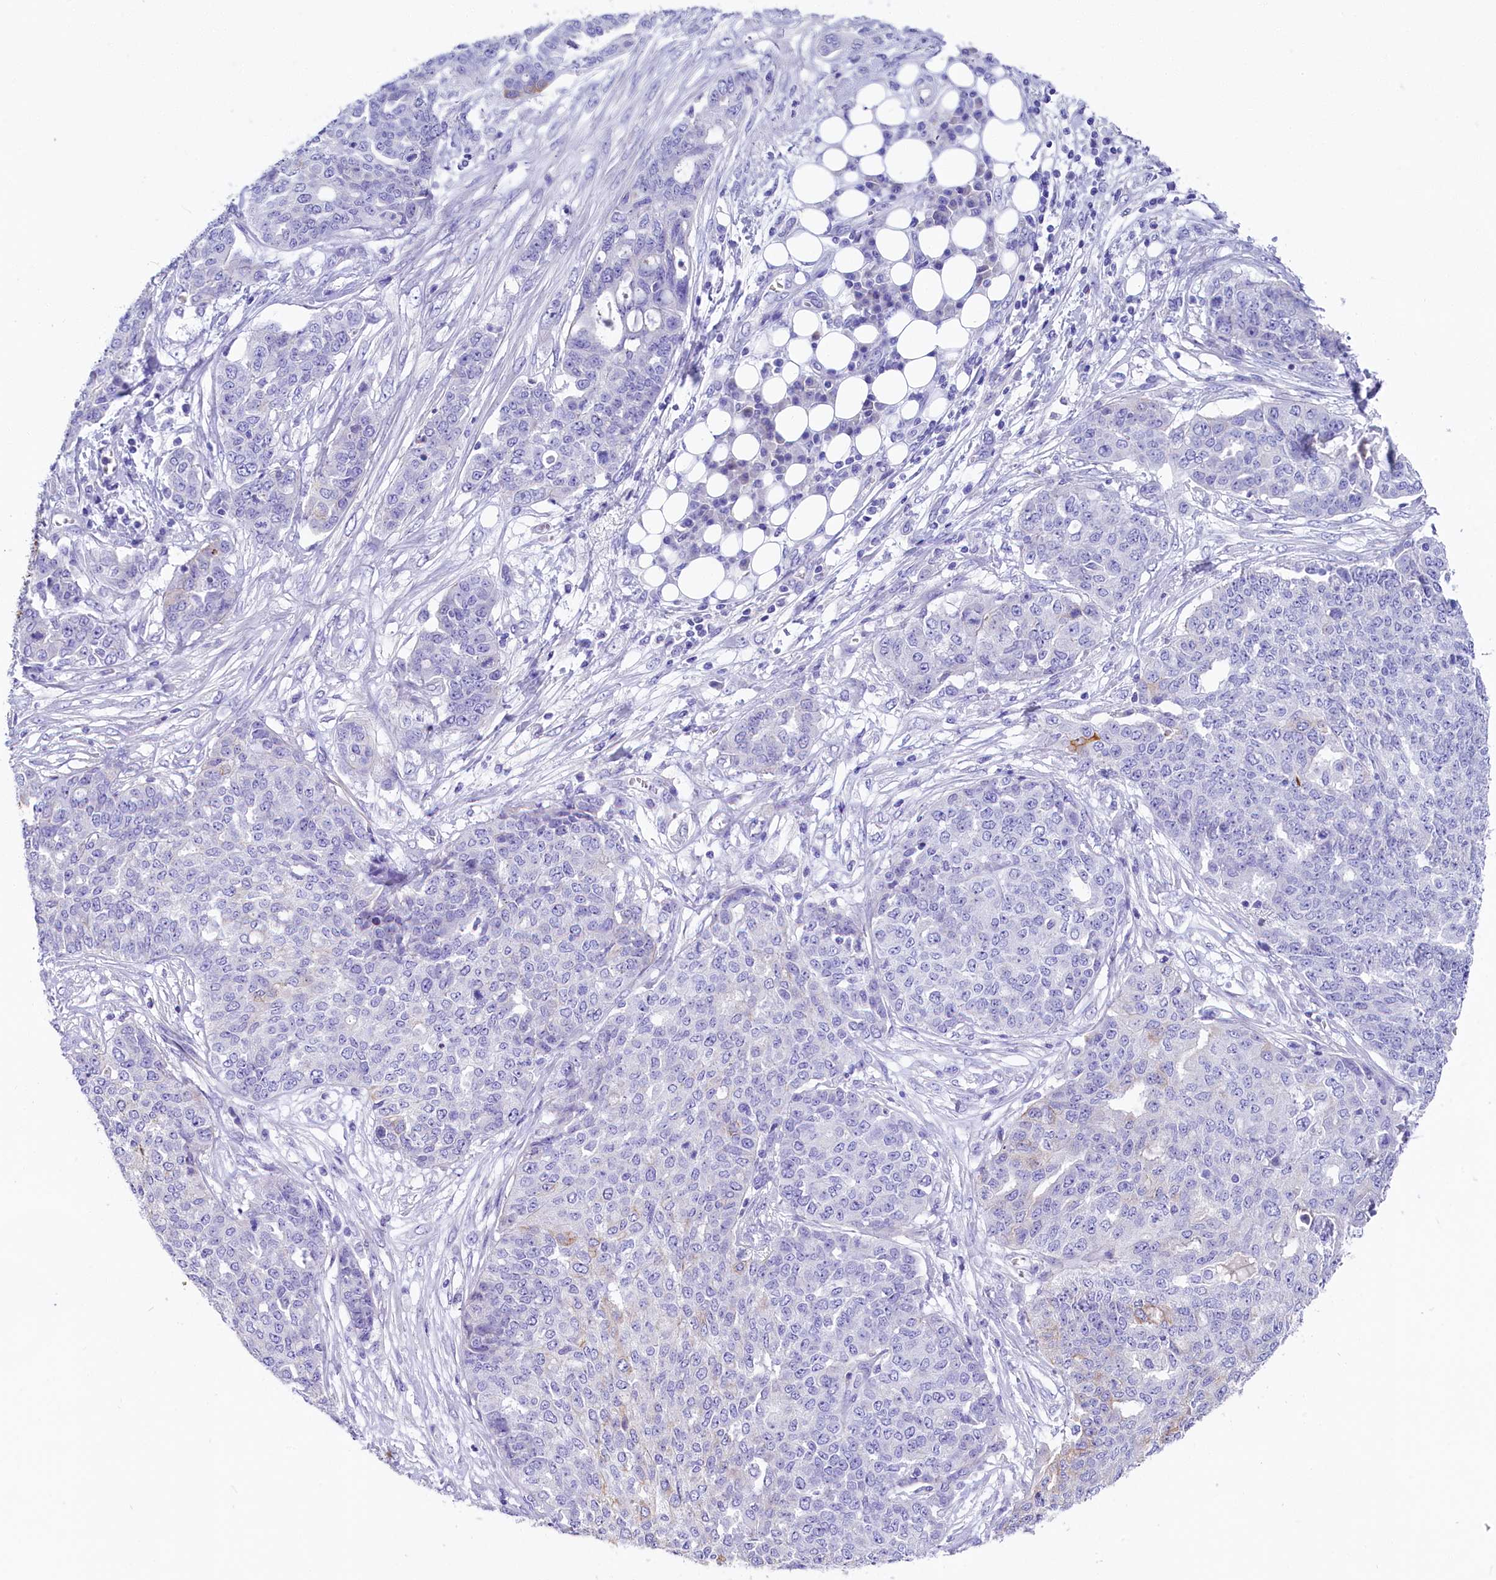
{"staining": {"intensity": "strong", "quantity": "<25%", "location": "cytoplasmic/membranous"}, "tissue": "ovarian cancer", "cell_type": "Tumor cells", "image_type": "cancer", "snomed": [{"axis": "morphology", "description": "Cystadenocarcinoma, serous, NOS"}, {"axis": "topography", "description": "Soft tissue"}, {"axis": "topography", "description": "Ovary"}], "caption": "Ovarian cancer (serous cystadenocarcinoma) was stained to show a protein in brown. There is medium levels of strong cytoplasmic/membranous staining in about <25% of tumor cells.", "gene": "SULT2A1", "patient": {"sex": "female", "age": 57}}